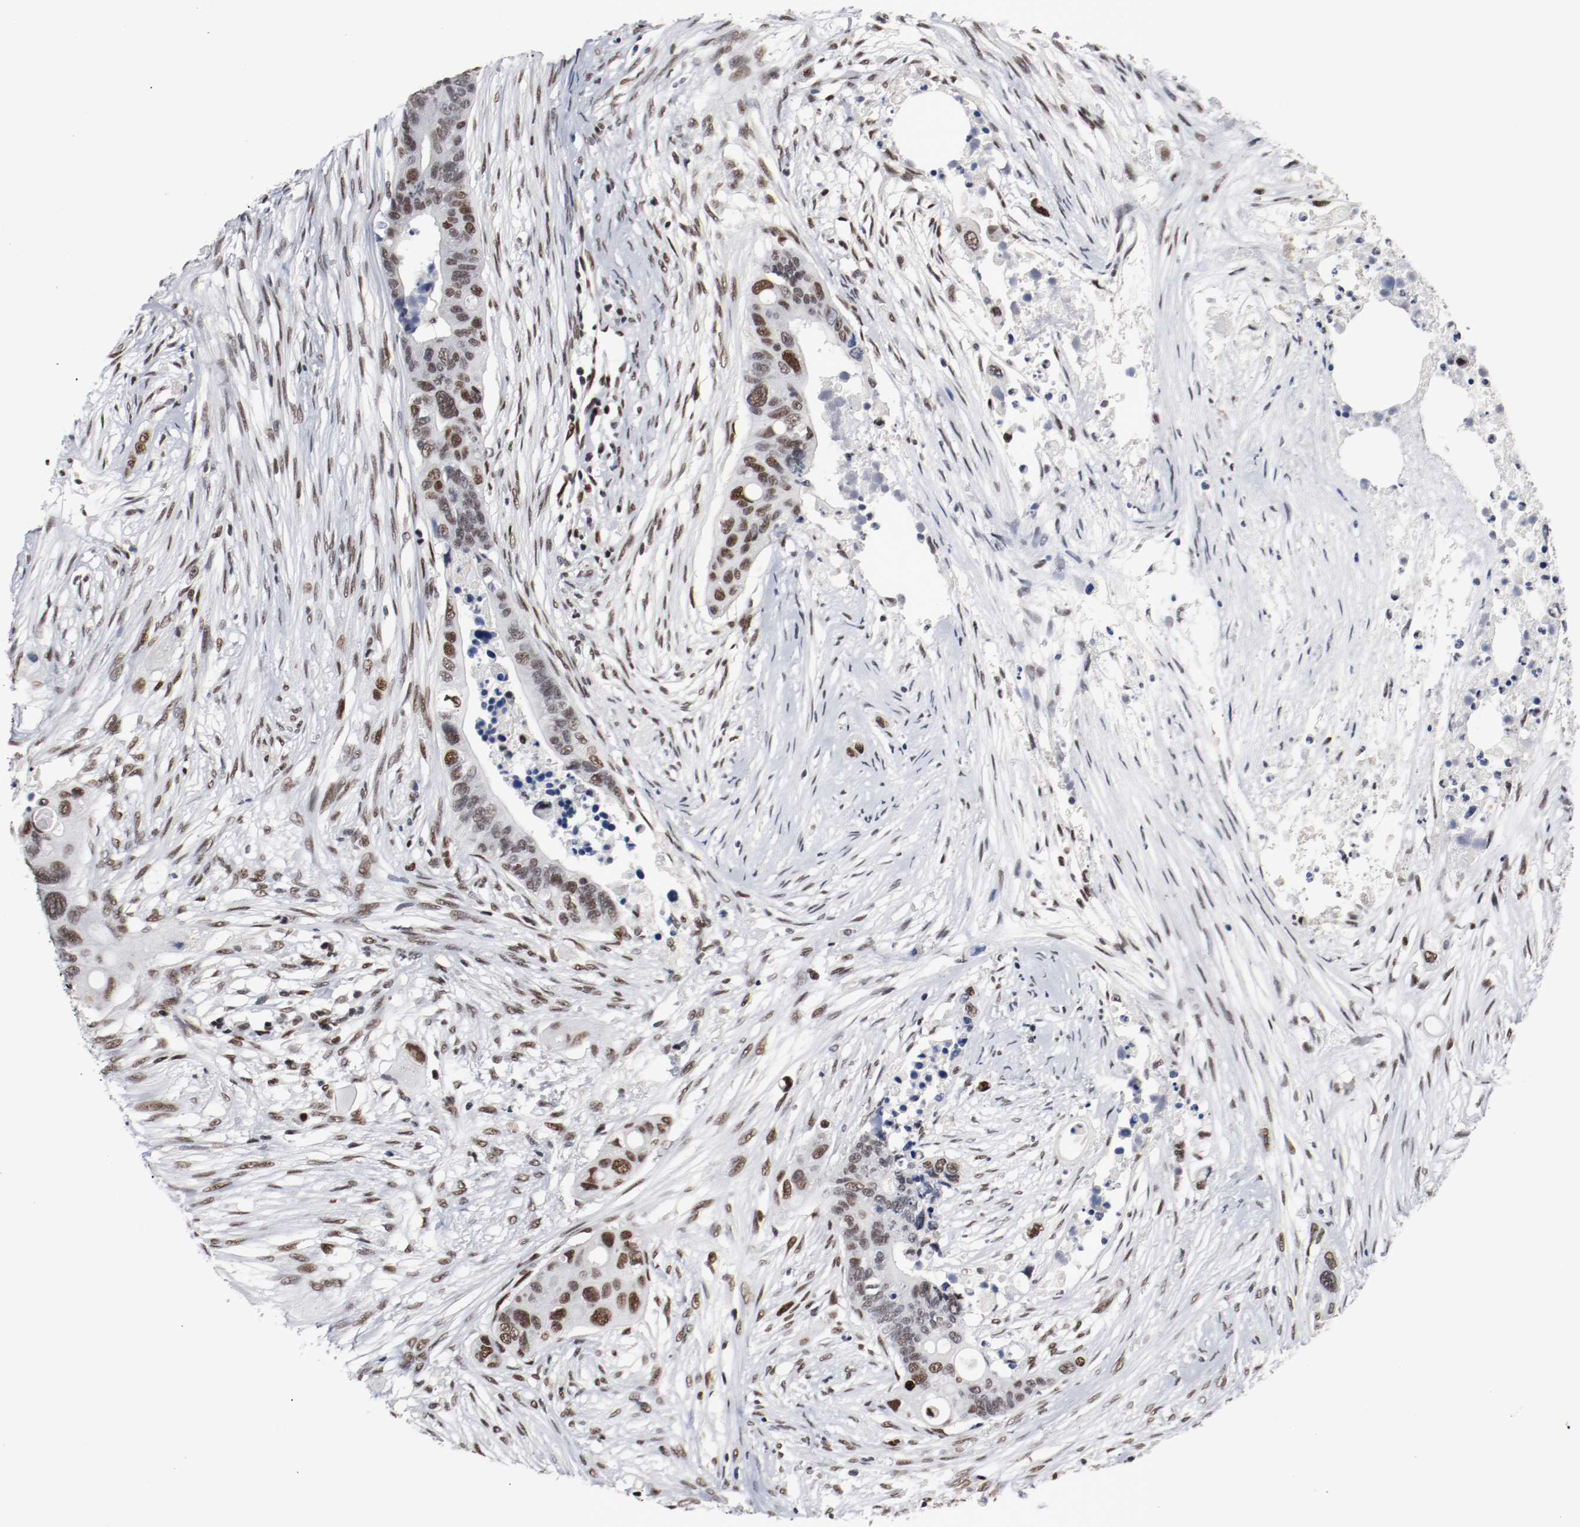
{"staining": {"intensity": "moderate", "quantity": "25%-75%", "location": "nuclear"}, "tissue": "colorectal cancer", "cell_type": "Tumor cells", "image_type": "cancer", "snomed": [{"axis": "morphology", "description": "Adenocarcinoma, NOS"}, {"axis": "topography", "description": "Colon"}], "caption": "Immunohistochemical staining of human adenocarcinoma (colorectal) demonstrates moderate nuclear protein staining in approximately 25%-75% of tumor cells.", "gene": "MEF2D", "patient": {"sex": "female", "age": 57}}